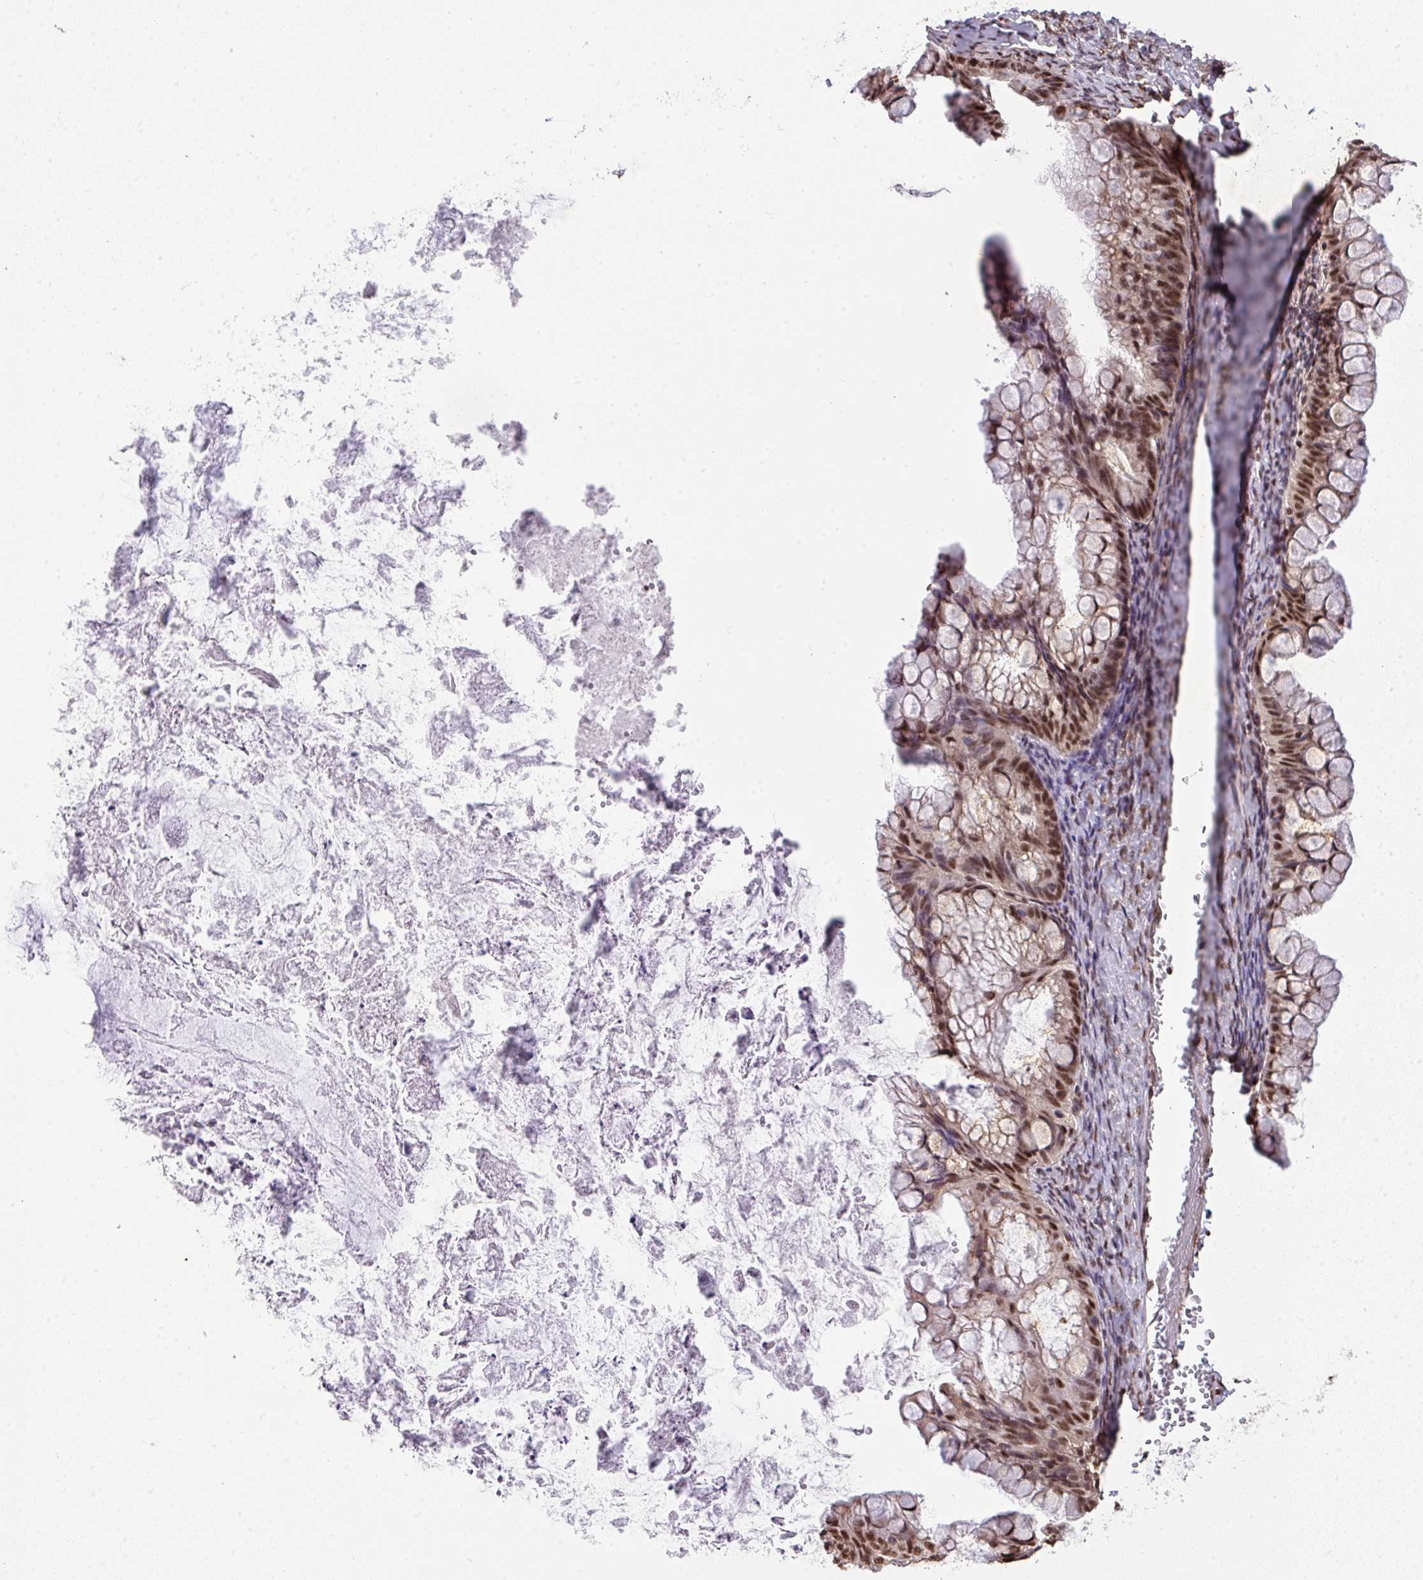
{"staining": {"intensity": "moderate", "quantity": ">75%", "location": "nuclear"}, "tissue": "ovarian cancer", "cell_type": "Tumor cells", "image_type": "cancer", "snomed": [{"axis": "morphology", "description": "Cystadenocarcinoma, mucinous, NOS"}, {"axis": "topography", "description": "Ovary"}], "caption": "This photomicrograph shows immunohistochemistry (IHC) staining of human ovarian cancer (mucinous cystadenocarcinoma), with medium moderate nuclear staining in about >75% of tumor cells.", "gene": "PLK1", "patient": {"sex": "female", "age": 35}}